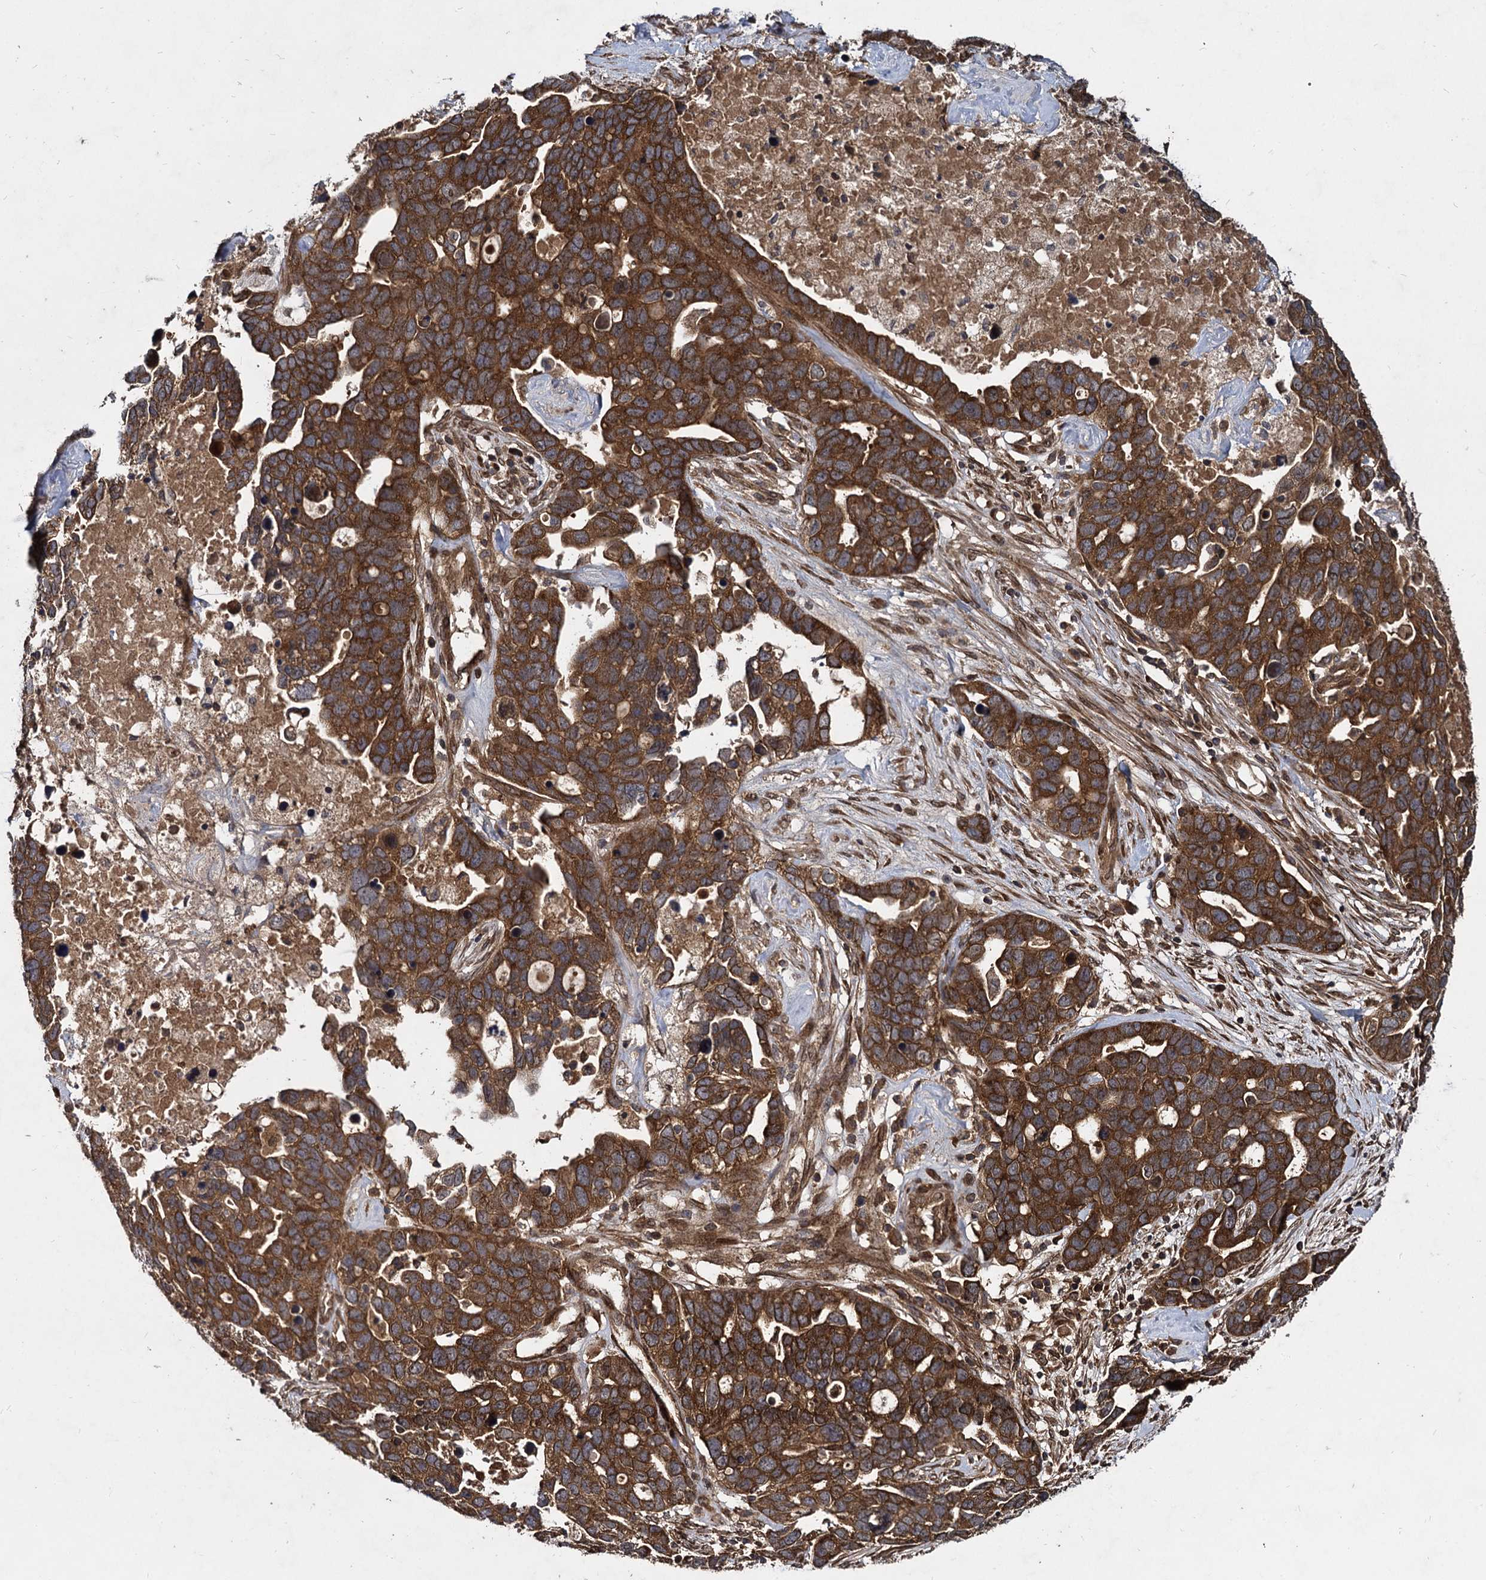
{"staining": {"intensity": "strong", "quantity": ">75%", "location": "cytoplasmic/membranous"}, "tissue": "ovarian cancer", "cell_type": "Tumor cells", "image_type": "cancer", "snomed": [{"axis": "morphology", "description": "Cystadenocarcinoma, serous, NOS"}, {"axis": "topography", "description": "Ovary"}], "caption": "Immunohistochemical staining of human ovarian cancer (serous cystadenocarcinoma) shows high levels of strong cytoplasmic/membranous protein expression in approximately >75% of tumor cells. The protein is stained brown, and the nuclei are stained in blue (DAB IHC with brightfield microscopy, high magnification).", "gene": "DCP1B", "patient": {"sex": "female", "age": 54}}